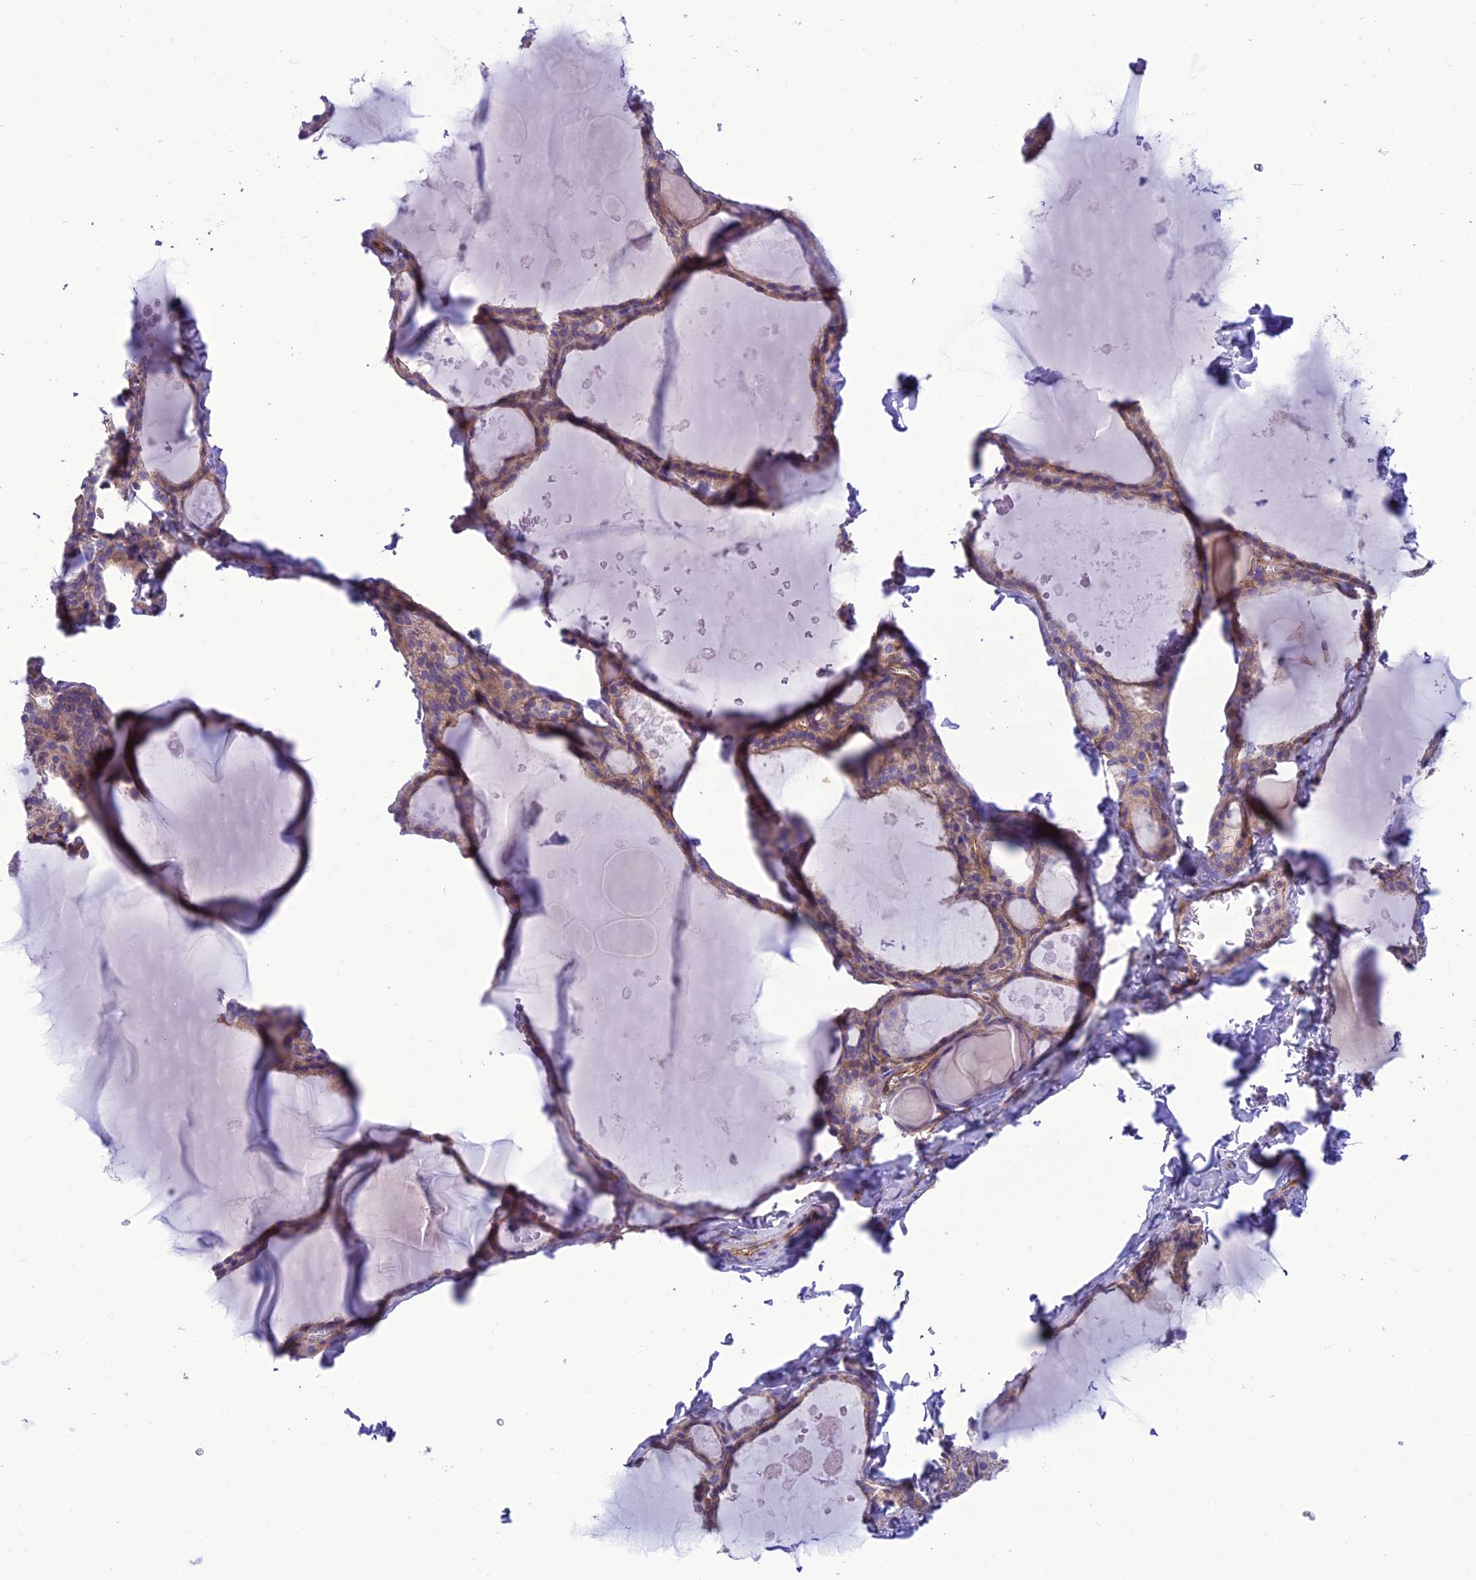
{"staining": {"intensity": "weak", "quantity": "25%-75%", "location": "cytoplasmic/membranous"}, "tissue": "thyroid gland", "cell_type": "Glandular cells", "image_type": "normal", "snomed": [{"axis": "morphology", "description": "Normal tissue, NOS"}, {"axis": "topography", "description": "Thyroid gland"}], "caption": "Weak cytoplasmic/membranous expression is identified in approximately 25%-75% of glandular cells in normal thyroid gland.", "gene": "PPFIA3", "patient": {"sex": "male", "age": 56}}